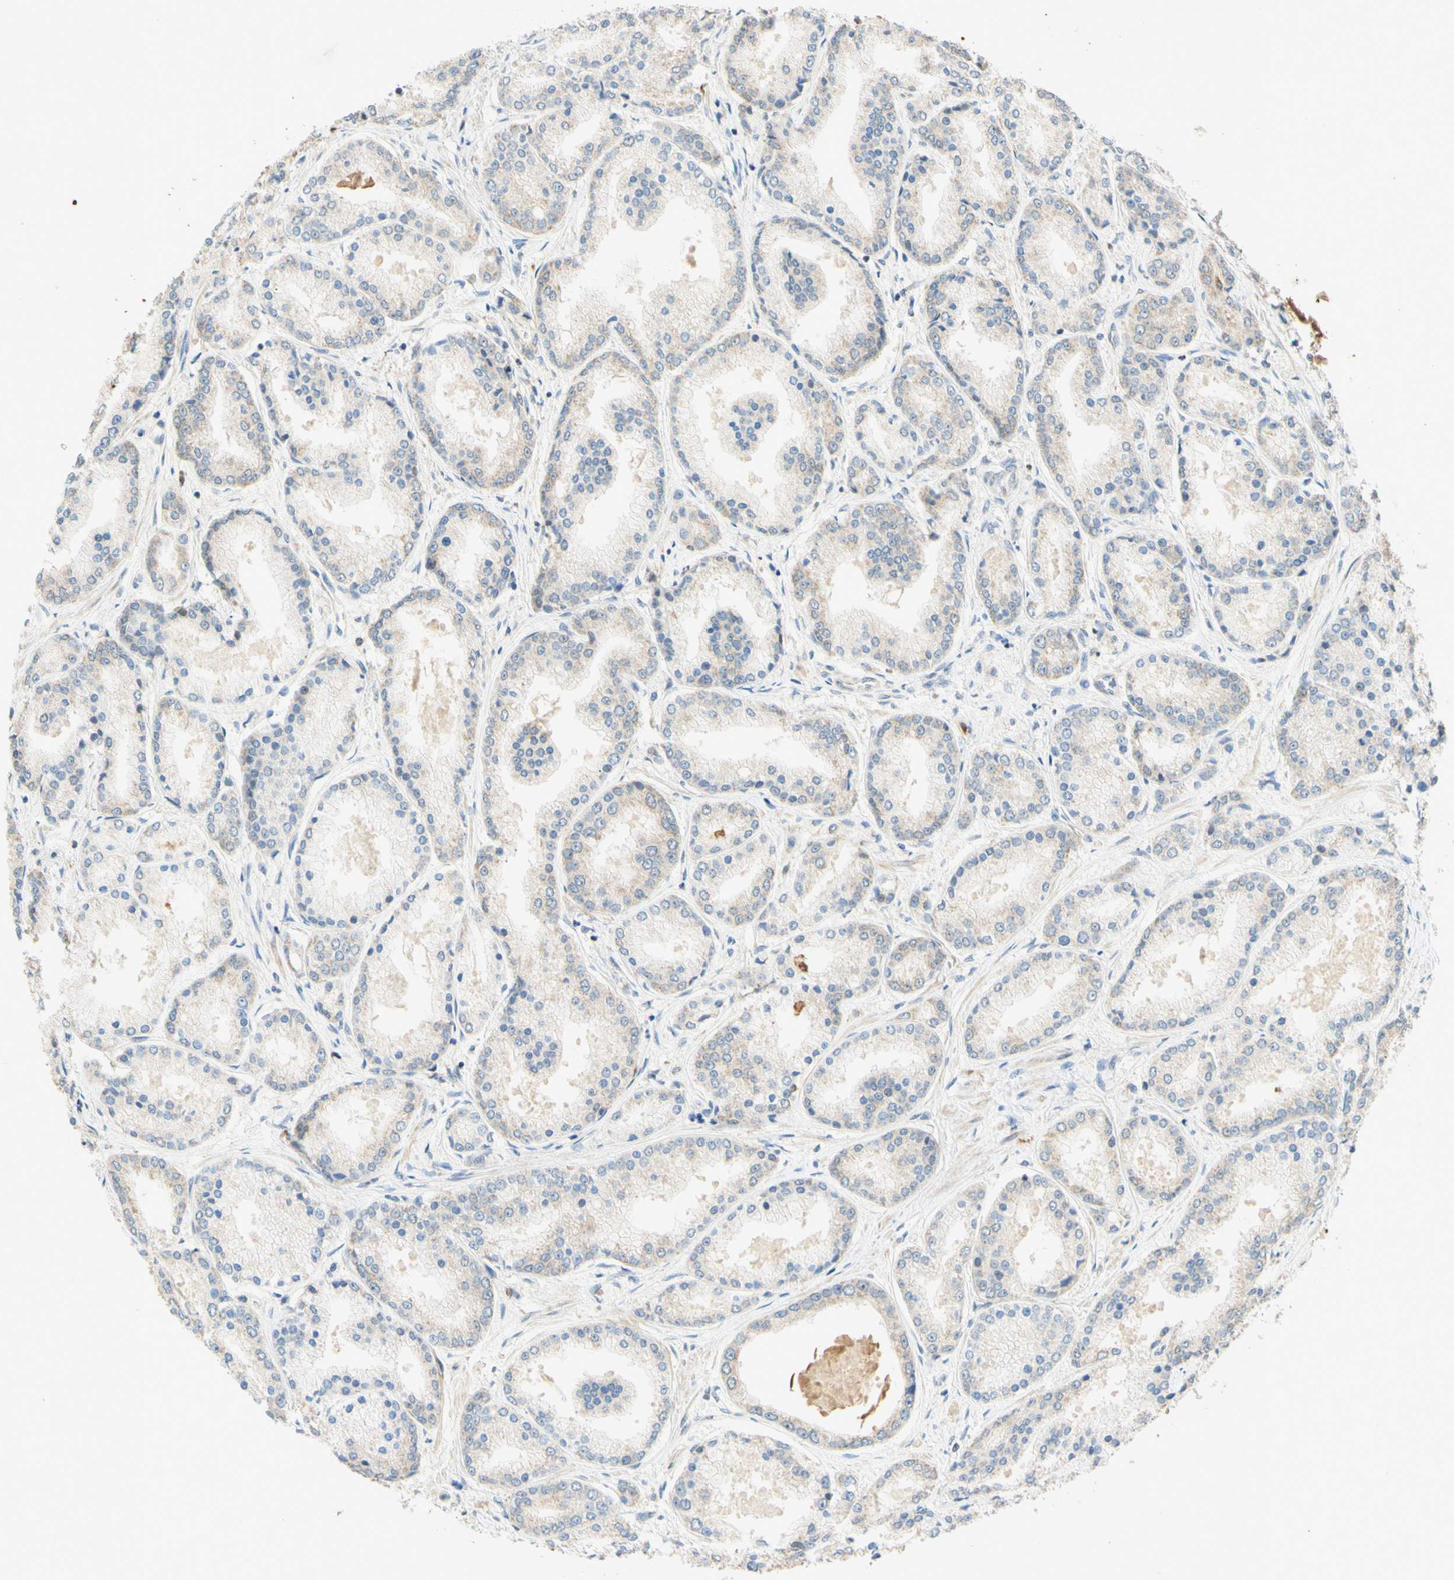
{"staining": {"intensity": "weak", "quantity": "<25%", "location": "cytoplasmic/membranous"}, "tissue": "prostate cancer", "cell_type": "Tumor cells", "image_type": "cancer", "snomed": [{"axis": "morphology", "description": "Adenocarcinoma, High grade"}, {"axis": "topography", "description": "Prostate"}], "caption": "Immunohistochemical staining of prostate cancer (adenocarcinoma (high-grade)) displays no significant staining in tumor cells. The staining is performed using DAB brown chromogen with nuclei counter-stained in using hematoxylin.", "gene": "GATA1", "patient": {"sex": "male", "age": 59}}